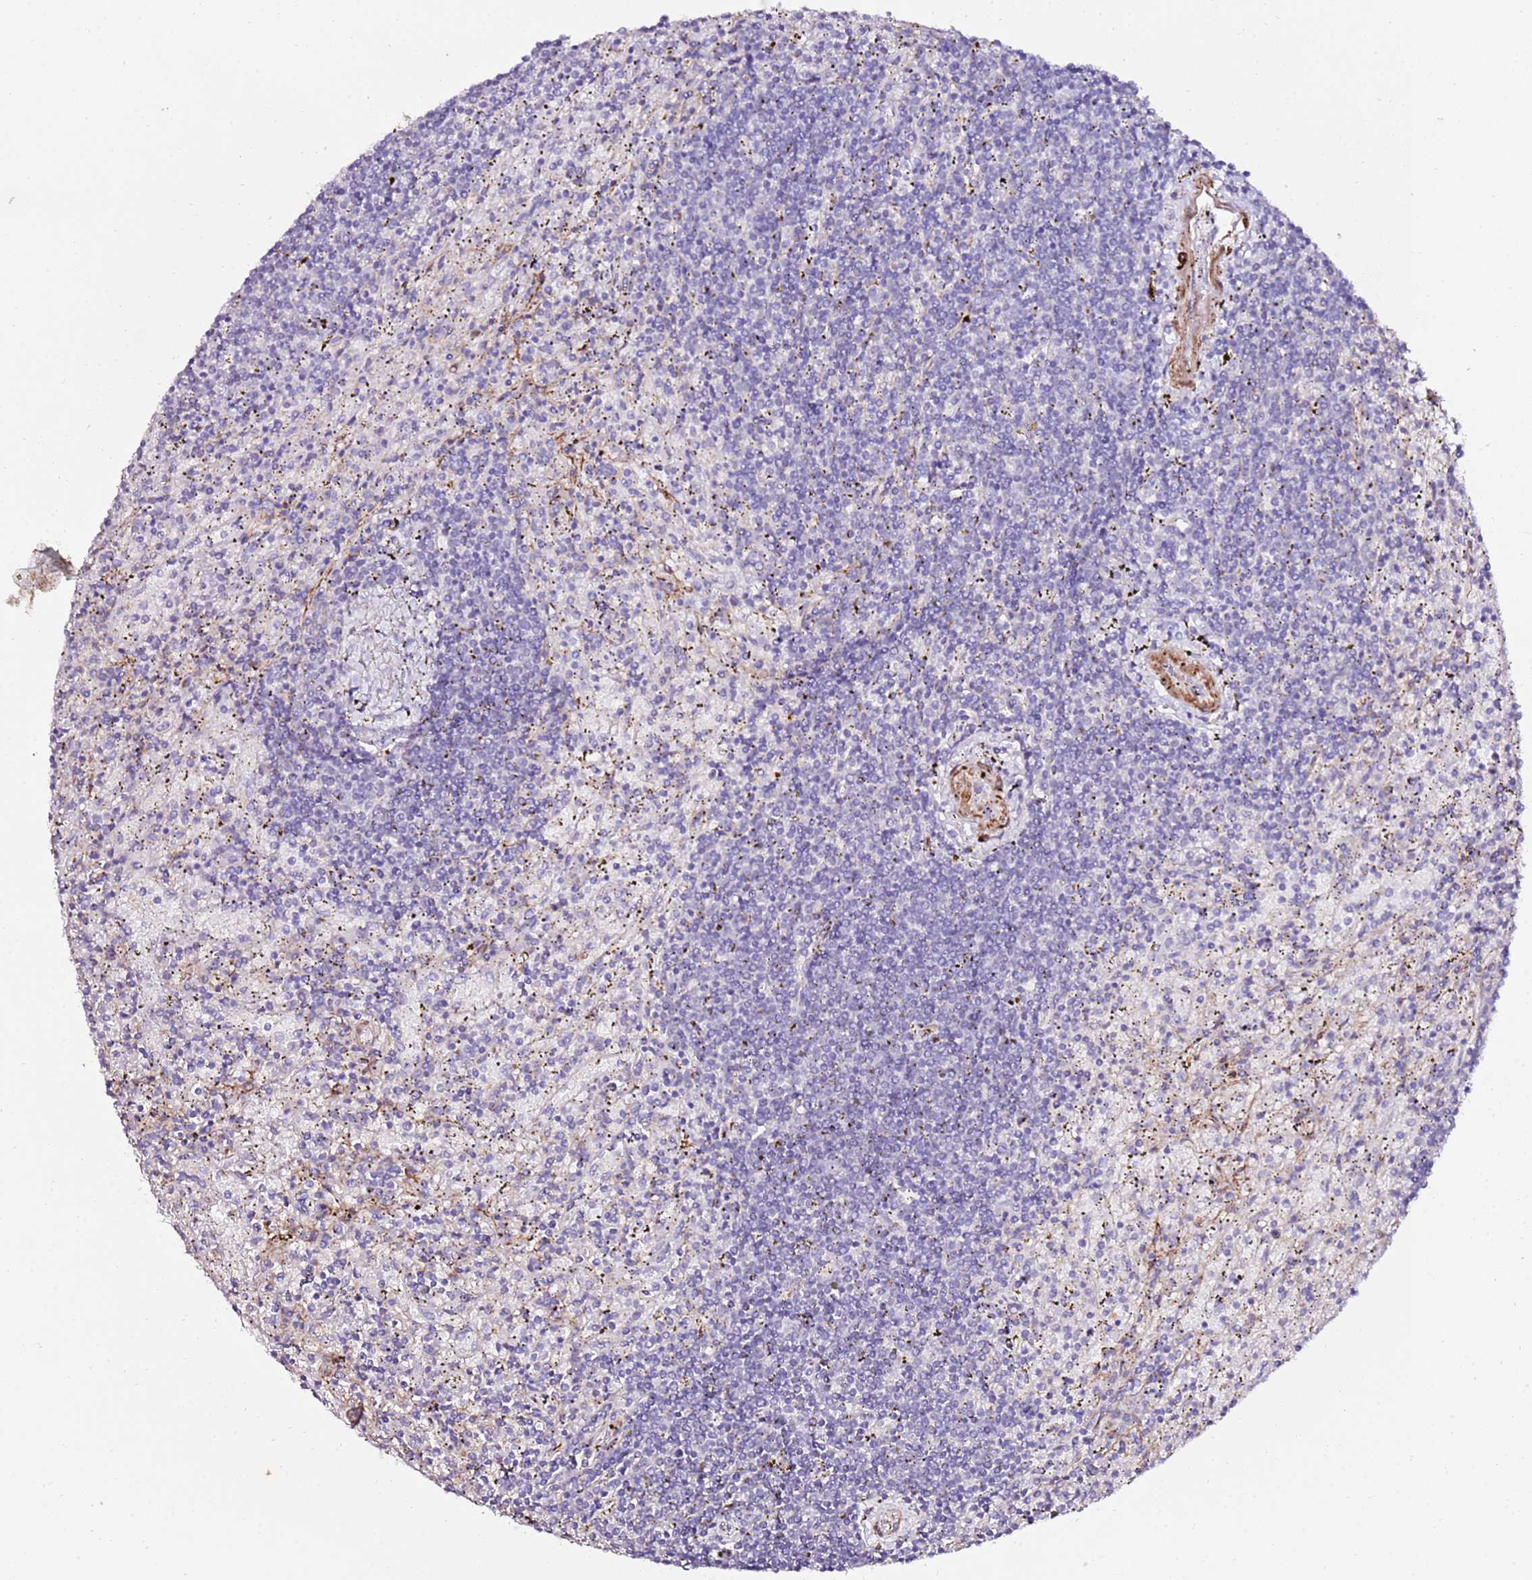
{"staining": {"intensity": "negative", "quantity": "none", "location": "none"}, "tissue": "lymphoma", "cell_type": "Tumor cells", "image_type": "cancer", "snomed": [{"axis": "morphology", "description": "Malignant lymphoma, non-Hodgkin's type, Low grade"}, {"axis": "topography", "description": "Spleen"}], "caption": "High power microscopy histopathology image of an immunohistochemistry histopathology image of low-grade malignant lymphoma, non-Hodgkin's type, revealing no significant expression in tumor cells. Nuclei are stained in blue.", "gene": "ART5", "patient": {"sex": "male", "age": 76}}